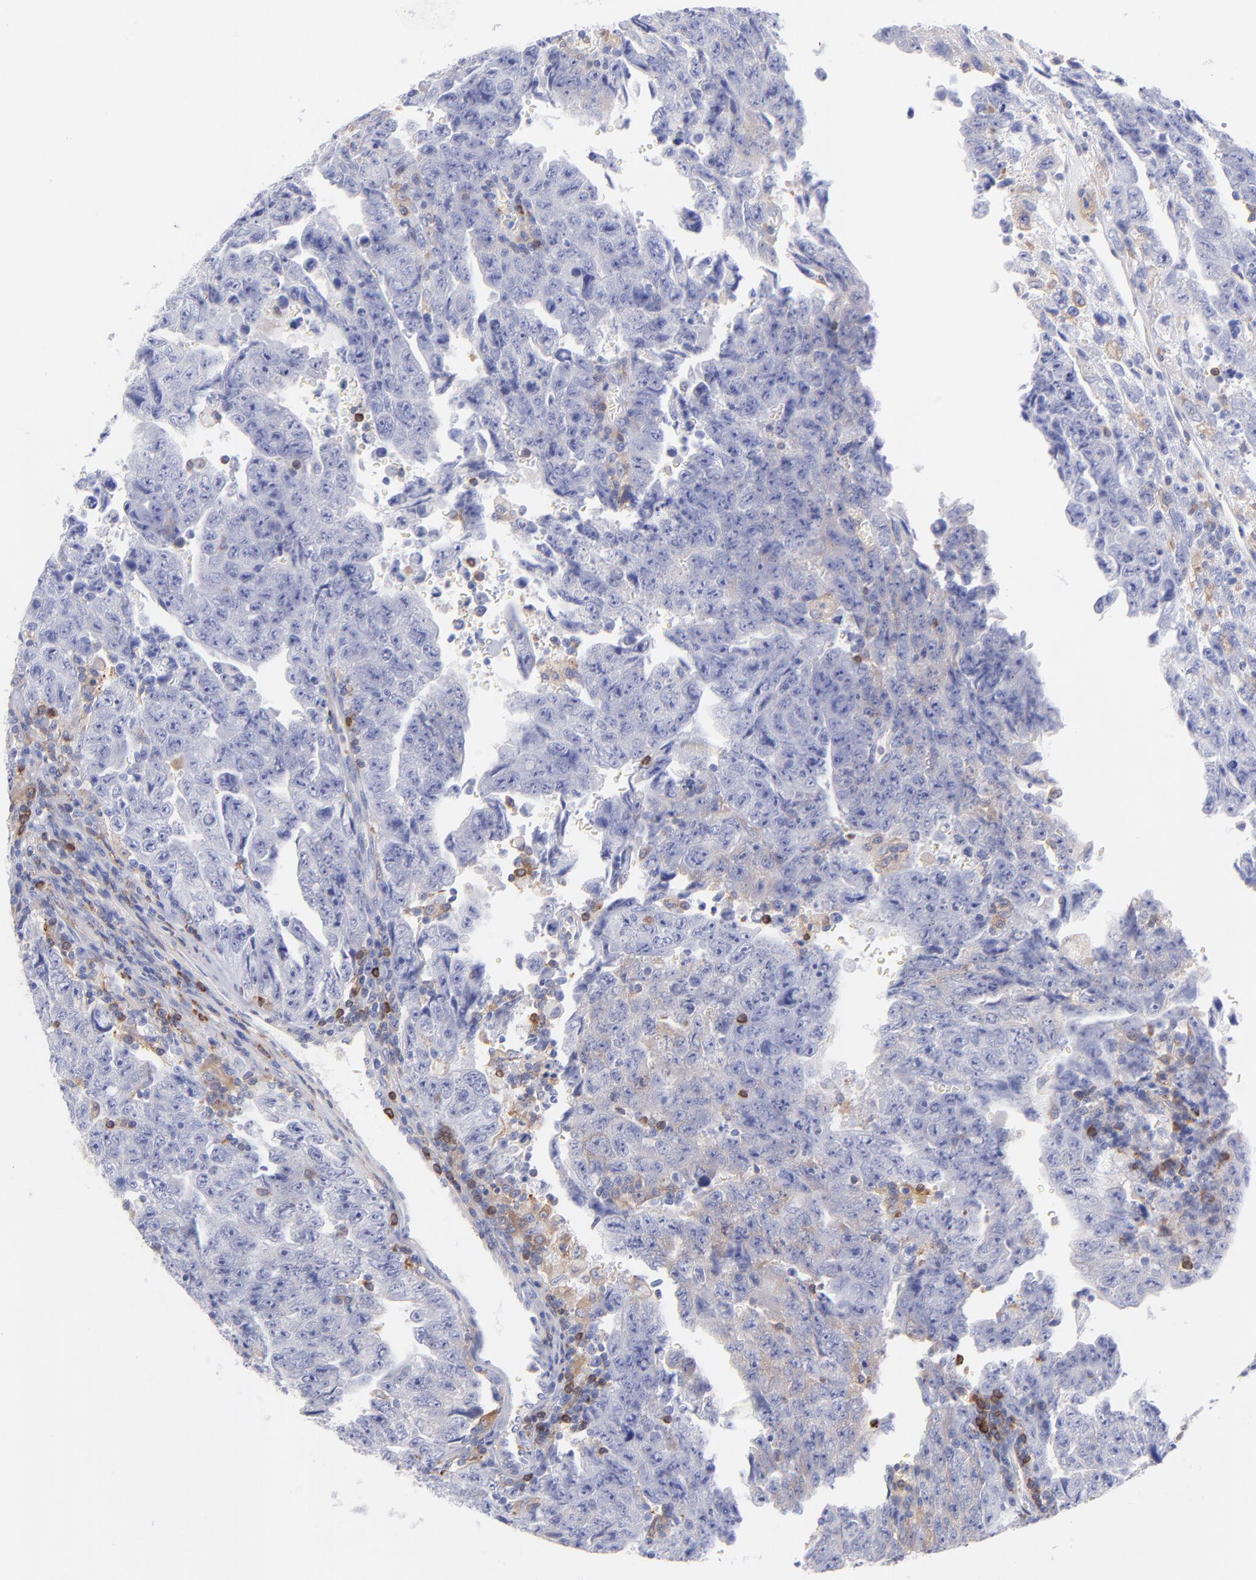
{"staining": {"intensity": "negative", "quantity": "none", "location": "none"}, "tissue": "testis cancer", "cell_type": "Tumor cells", "image_type": "cancer", "snomed": [{"axis": "morphology", "description": "Carcinoma, Embryonal, NOS"}, {"axis": "topography", "description": "Testis"}], "caption": "DAB immunohistochemical staining of testis embryonal carcinoma demonstrates no significant staining in tumor cells.", "gene": "PRKCA", "patient": {"sex": "male", "age": 28}}